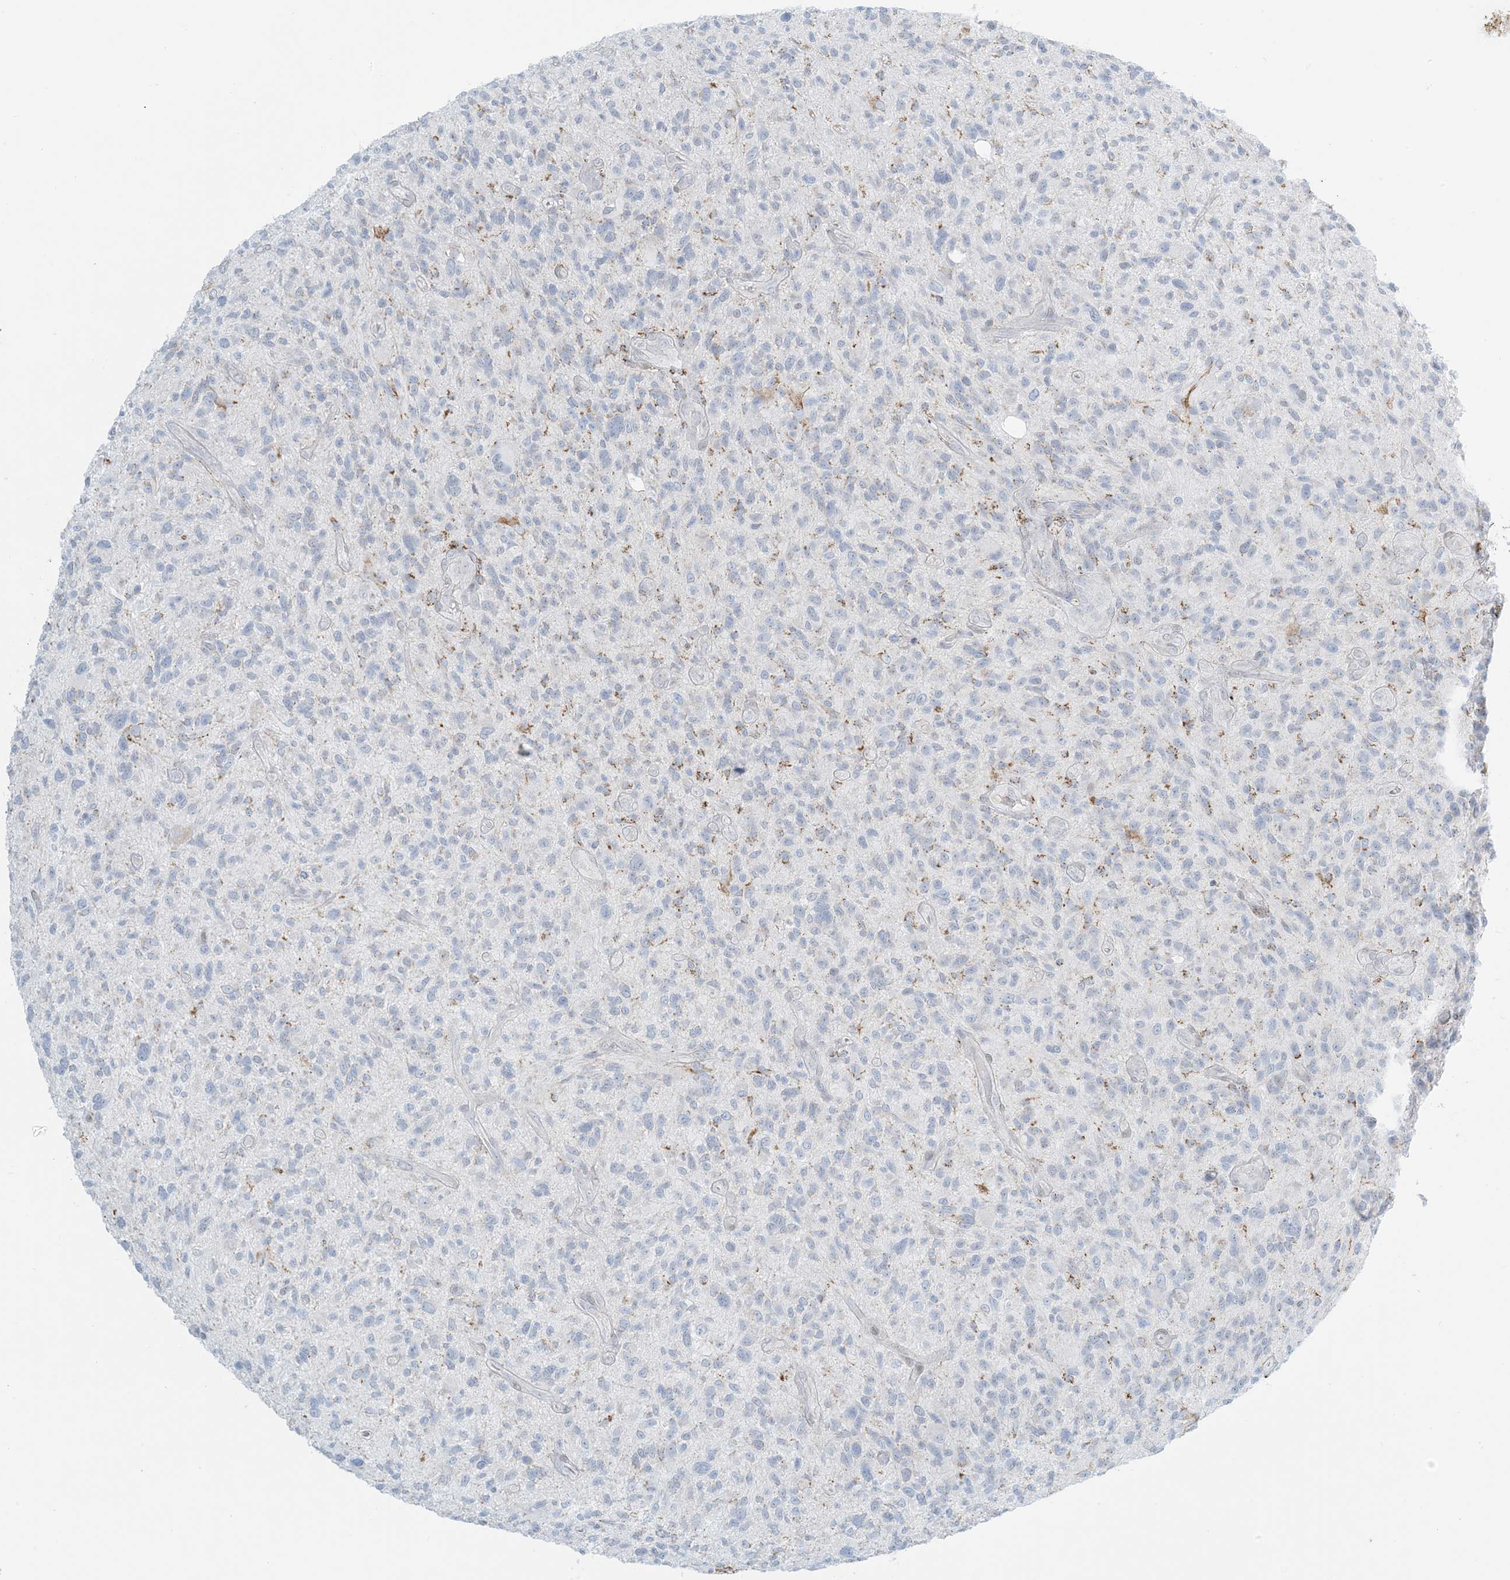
{"staining": {"intensity": "negative", "quantity": "none", "location": "none"}, "tissue": "glioma", "cell_type": "Tumor cells", "image_type": "cancer", "snomed": [{"axis": "morphology", "description": "Glioma, malignant, High grade"}, {"axis": "topography", "description": "Brain"}], "caption": "Tumor cells show no significant expression in glioma.", "gene": "ZDHHC4", "patient": {"sex": "male", "age": 47}}